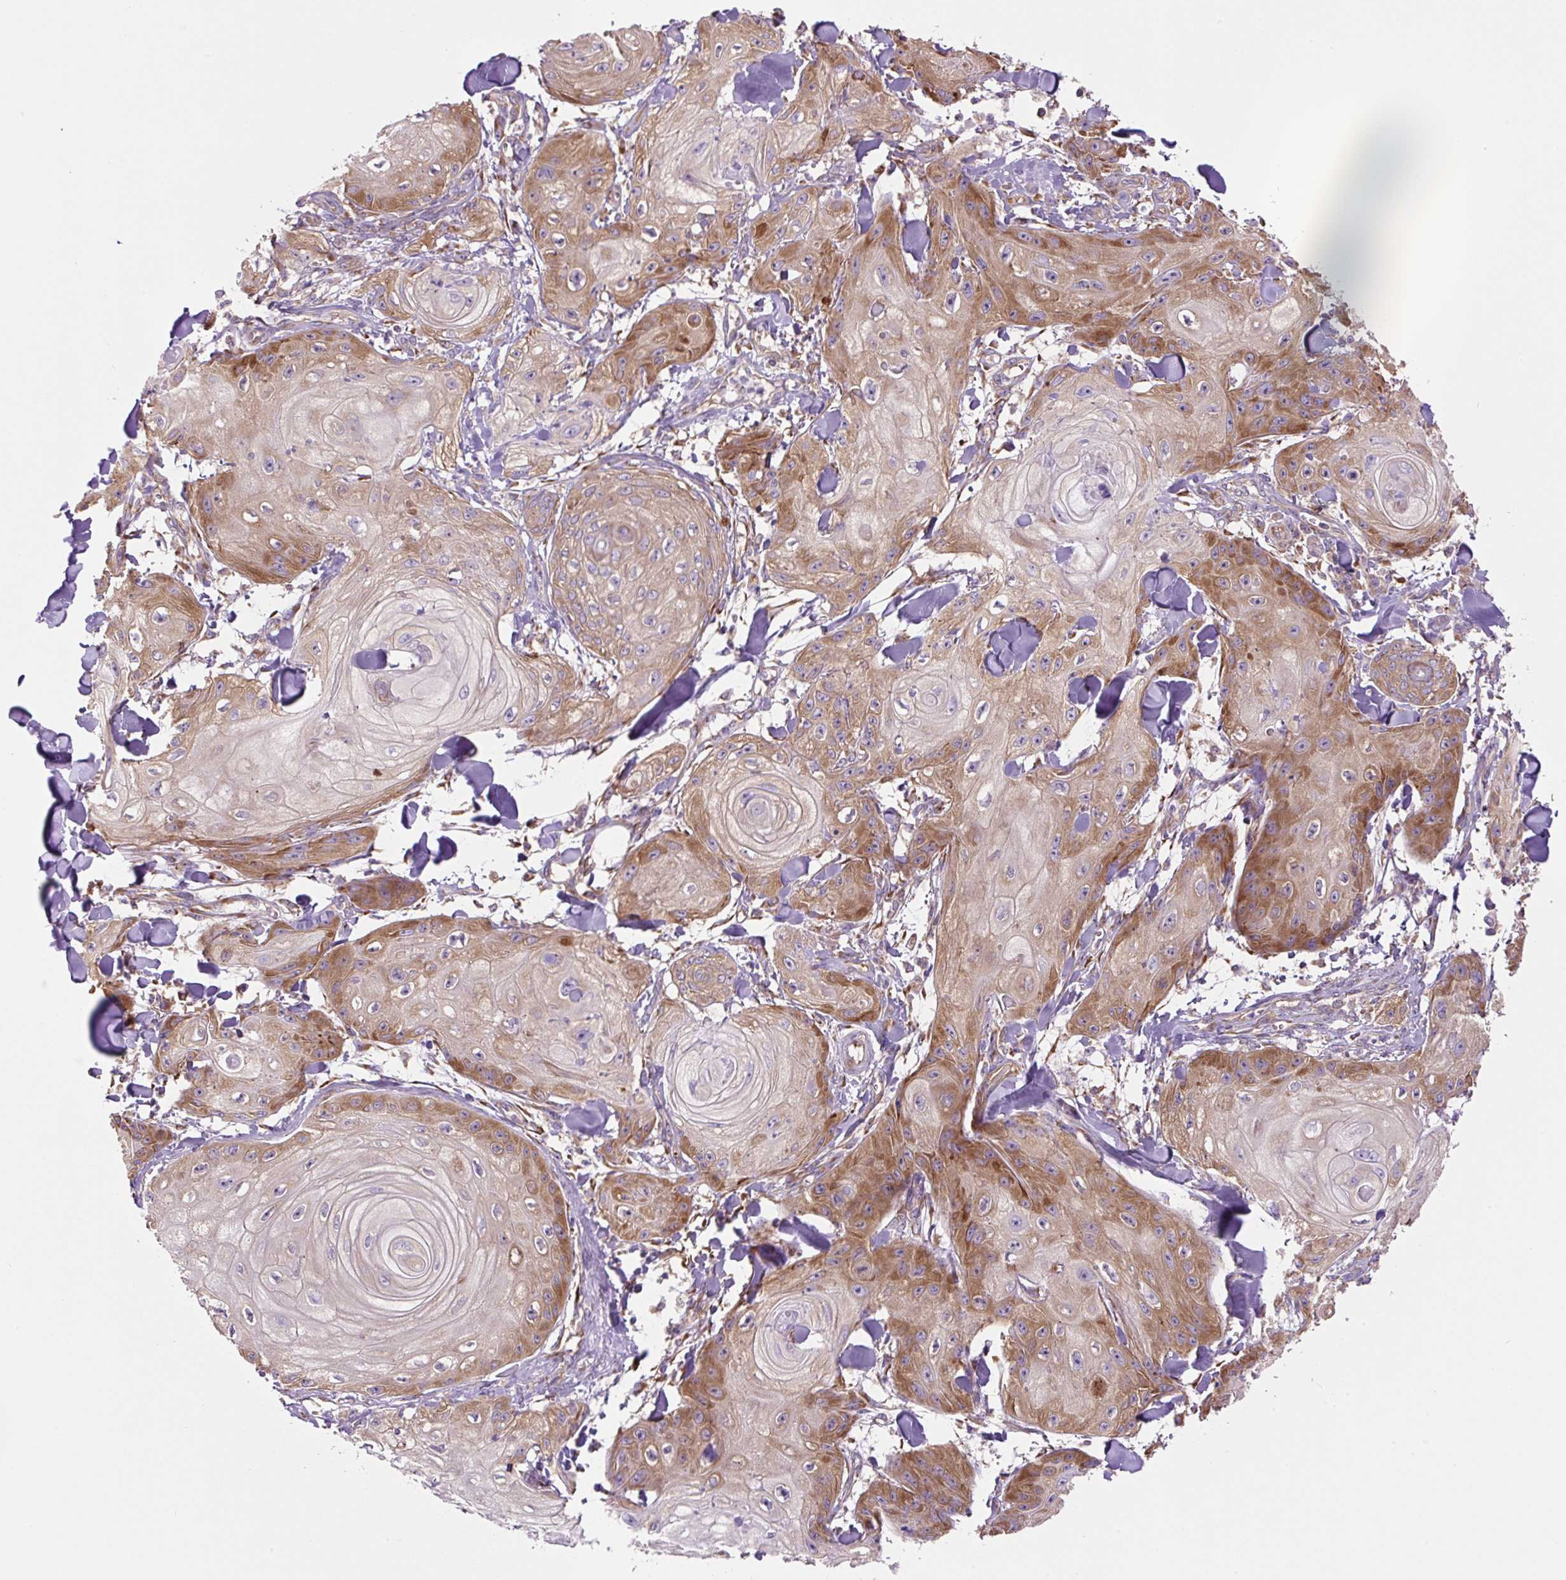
{"staining": {"intensity": "moderate", "quantity": "25%-75%", "location": "cytoplasmic/membranous"}, "tissue": "skin cancer", "cell_type": "Tumor cells", "image_type": "cancer", "snomed": [{"axis": "morphology", "description": "Squamous cell carcinoma, NOS"}, {"axis": "topography", "description": "Skin"}], "caption": "Skin squamous cell carcinoma was stained to show a protein in brown. There is medium levels of moderate cytoplasmic/membranous expression in approximately 25%-75% of tumor cells.", "gene": "RPS23", "patient": {"sex": "male", "age": 74}}